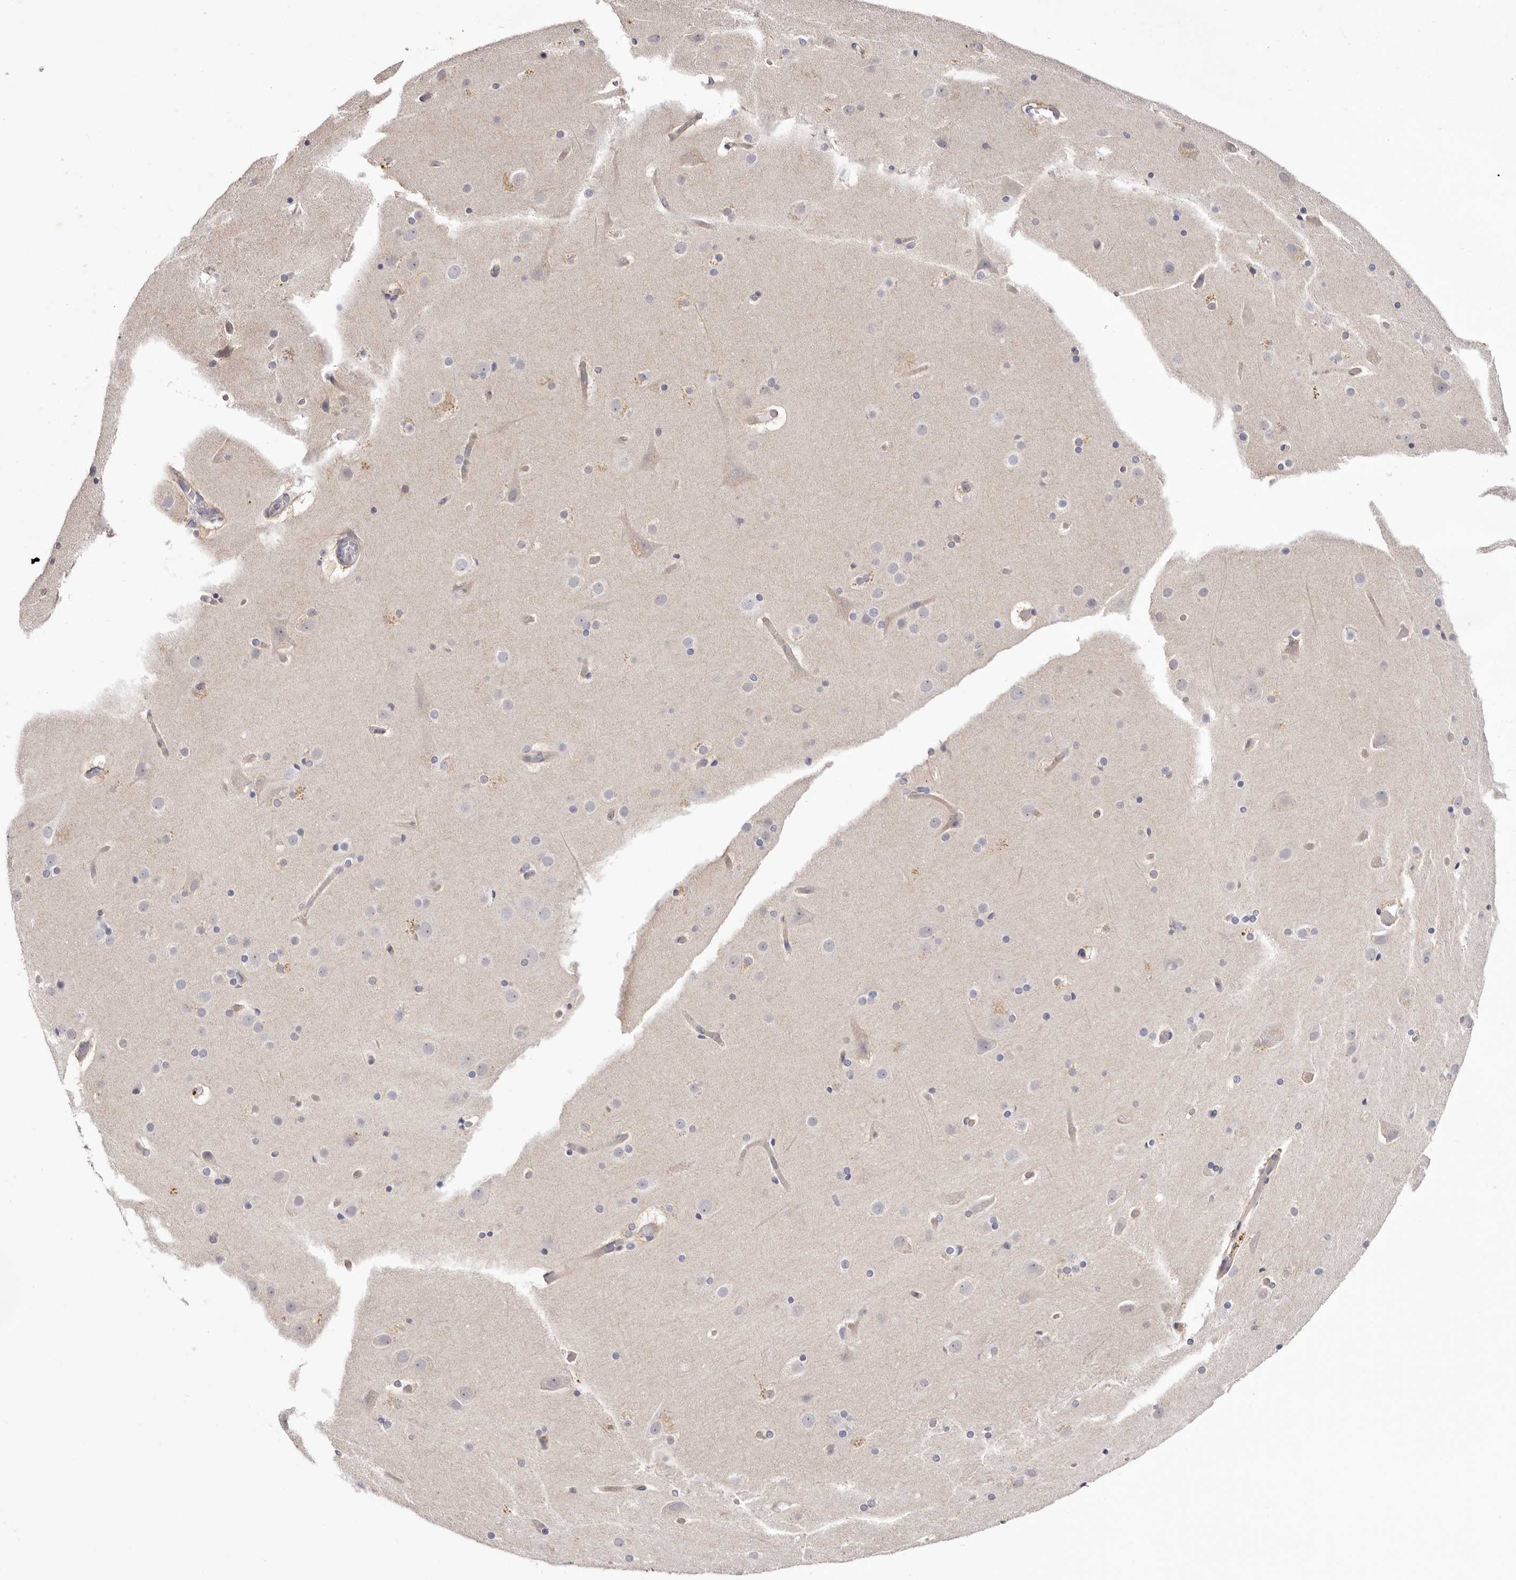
{"staining": {"intensity": "negative", "quantity": "none", "location": "none"}, "tissue": "cerebral cortex", "cell_type": "Endothelial cells", "image_type": "normal", "snomed": [{"axis": "morphology", "description": "Normal tissue, NOS"}, {"axis": "topography", "description": "Cerebral cortex"}], "caption": "Endothelial cells are negative for protein expression in normal human cerebral cortex. Nuclei are stained in blue.", "gene": "STK16", "patient": {"sex": "male", "age": 57}}